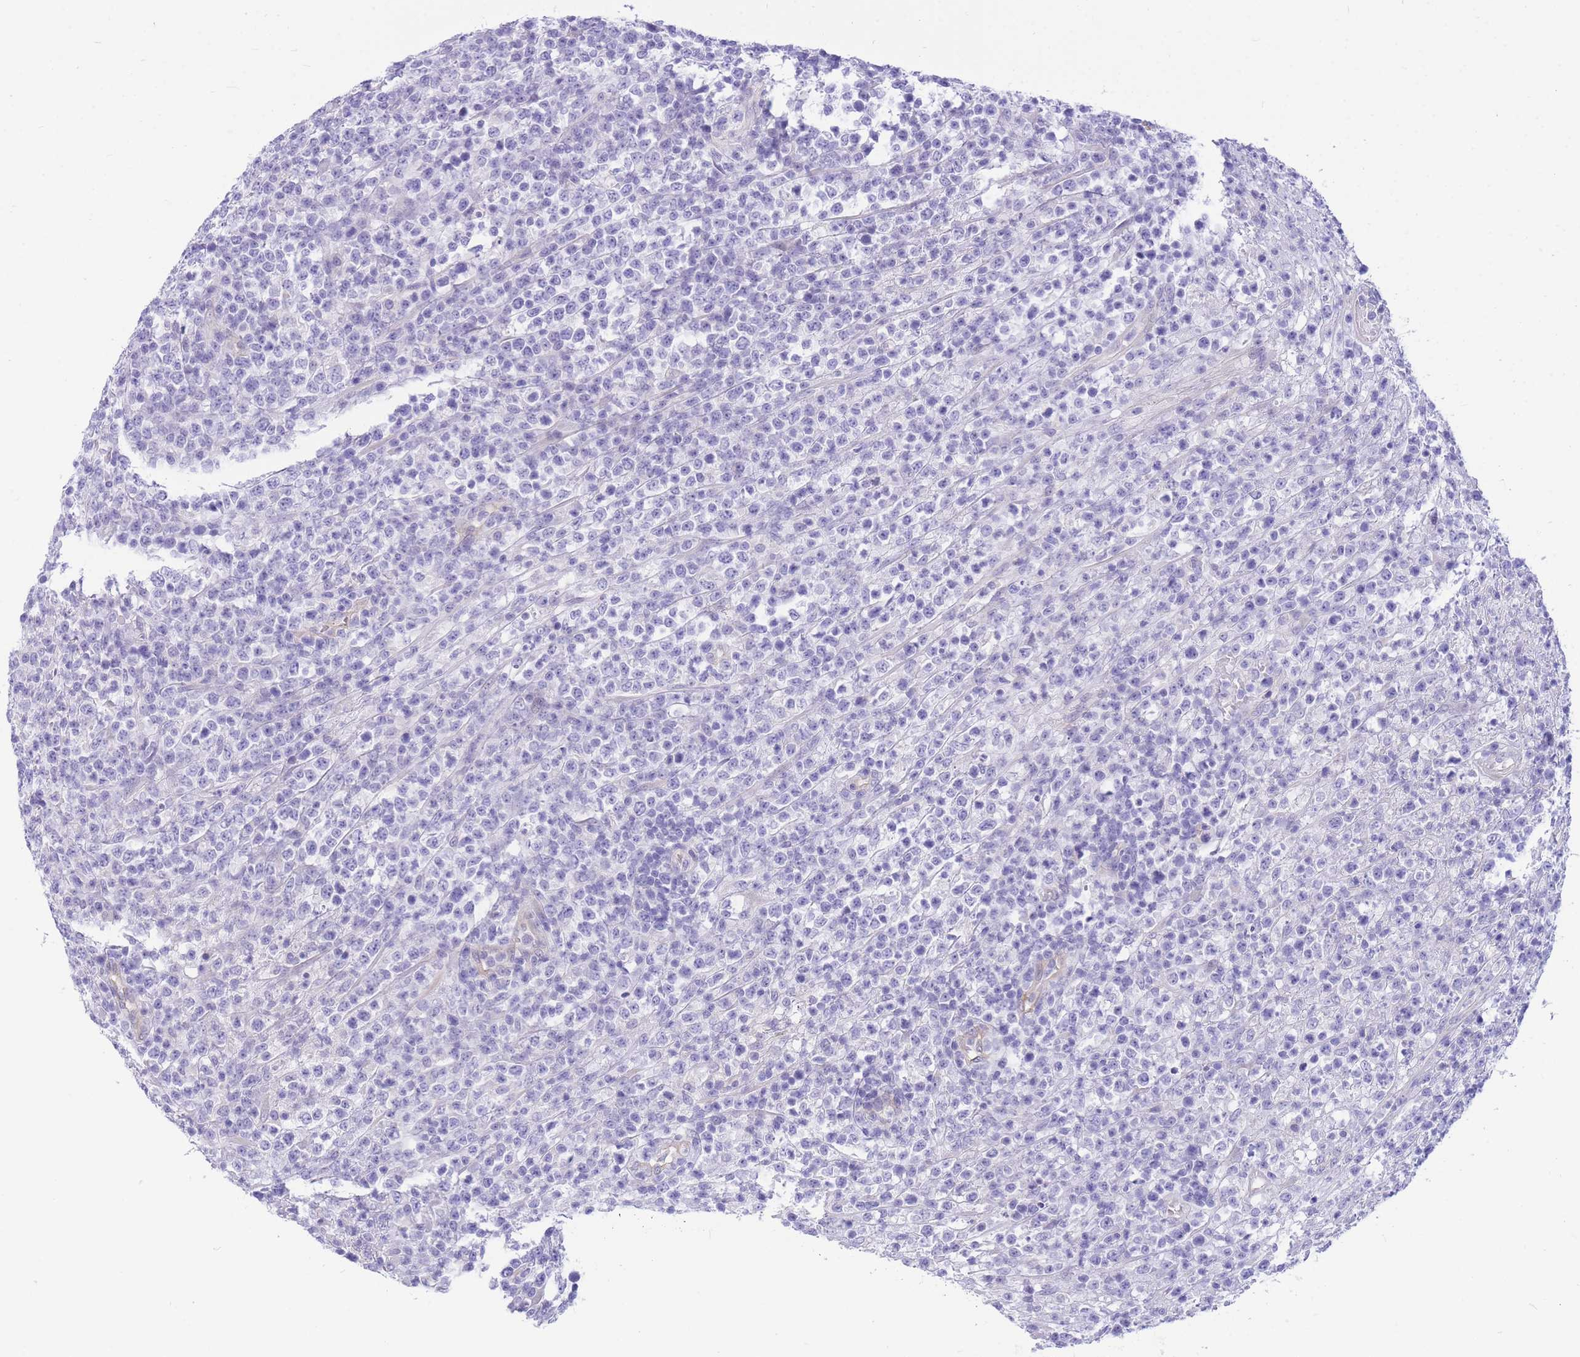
{"staining": {"intensity": "negative", "quantity": "none", "location": "none"}, "tissue": "lymphoma", "cell_type": "Tumor cells", "image_type": "cancer", "snomed": [{"axis": "morphology", "description": "Malignant lymphoma, non-Hodgkin's type, High grade"}, {"axis": "topography", "description": "Colon"}], "caption": "IHC image of neoplastic tissue: lymphoma stained with DAB demonstrates no significant protein expression in tumor cells.", "gene": "ZNF311", "patient": {"sex": "female", "age": 53}}